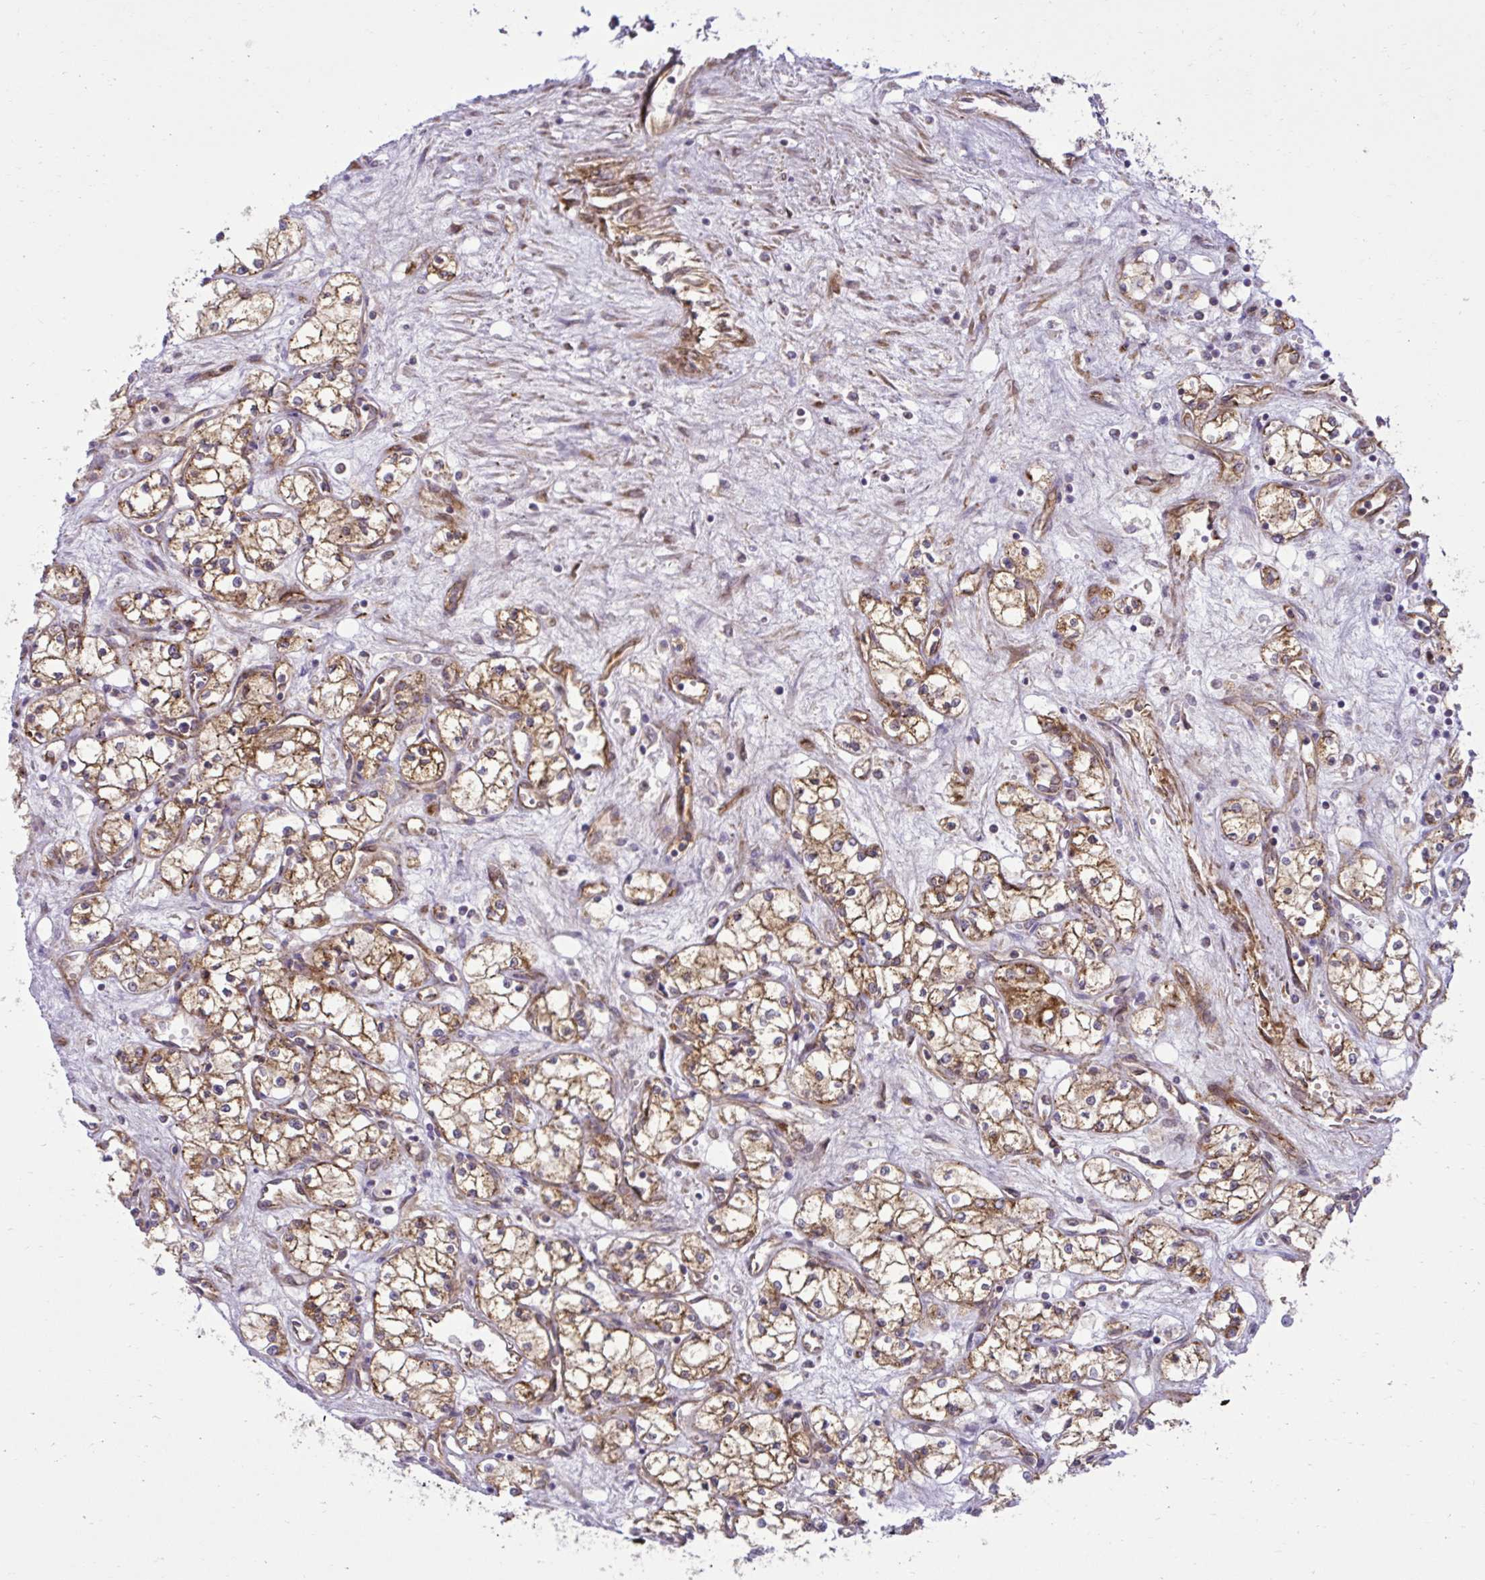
{"staining": {"intensity": "moderate", "quantity": ">75%", "location": "cytoplasmic/membranous"}, "tissue": "renal cancer", "cell_type": "Tumor cells", "image_type": "cancer", "snomed": [{"axis": "morphology", "description": "Normal tissue, NOS"}, {"axis": "morphology", "description": "Adenocarcinoma, NOS"}, {"axis": "topography", "description": "Kidney"}], "caption": "A medium amount of moderate cytoplasmic/membranous positivity is present in about >75% of tumor cells in adenocarcinoma (renal) tissue.", "gene": "LIMS1", "patient": {"sex": "male", "age": 59}}